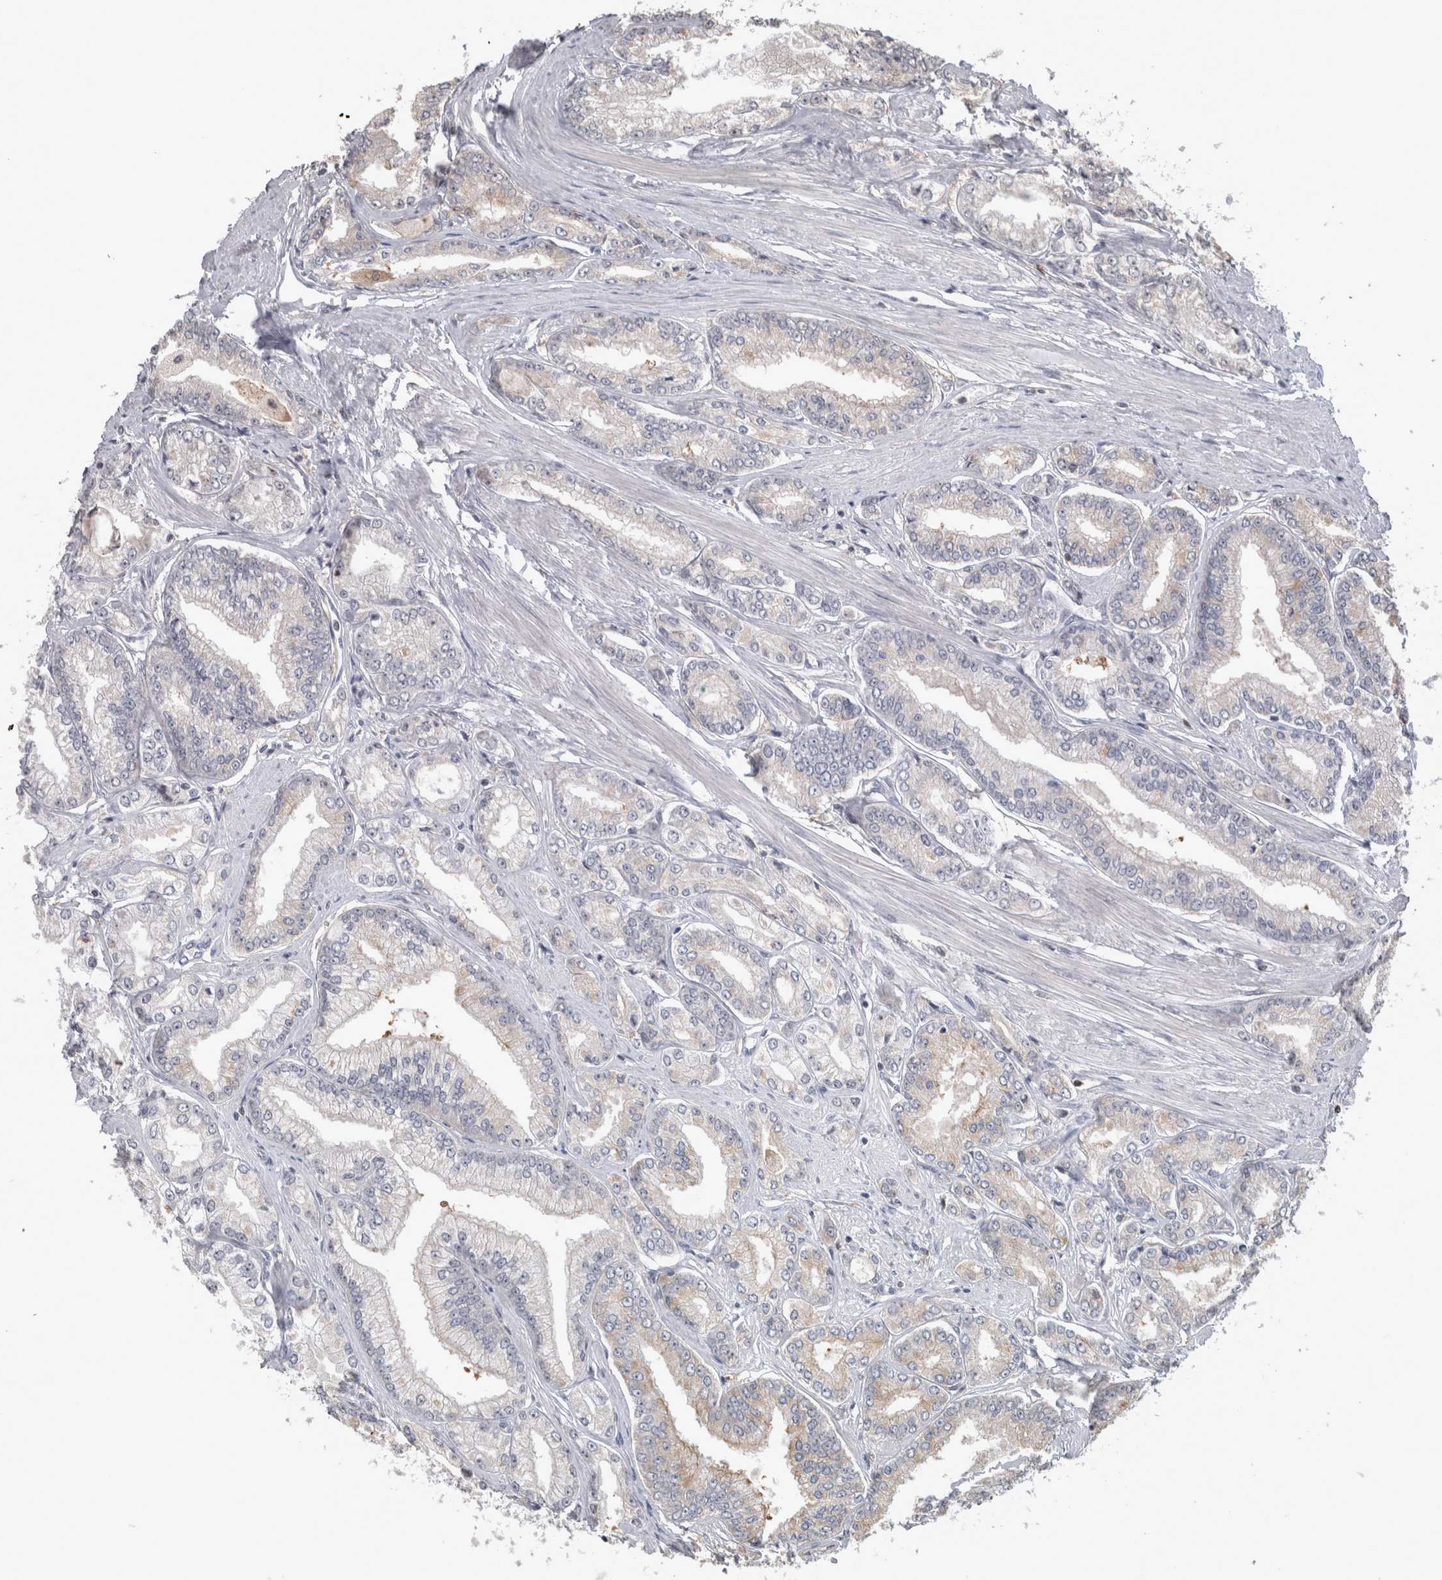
{"staining": {"intensity": "negative", "quantity": "none", "location": "none"}, "tissue": "prostate cancer", "cell_type": "Tumor cells", "image_type": "cancer", "snomed": [{"axis": "morphology", "description": "Adenocarcinoma, Low grade"}, {"axis": "topography", "description": "Prostate"}], "caption": "An image of prostate cancer (low-grade adenocarcinoma) stained for a protein shows no brown staining in tumor cells. (IHC, brightfield microscopy, high magnification).", "gene": "USH1G", "patient": {"sex": "male", "age": 52}}